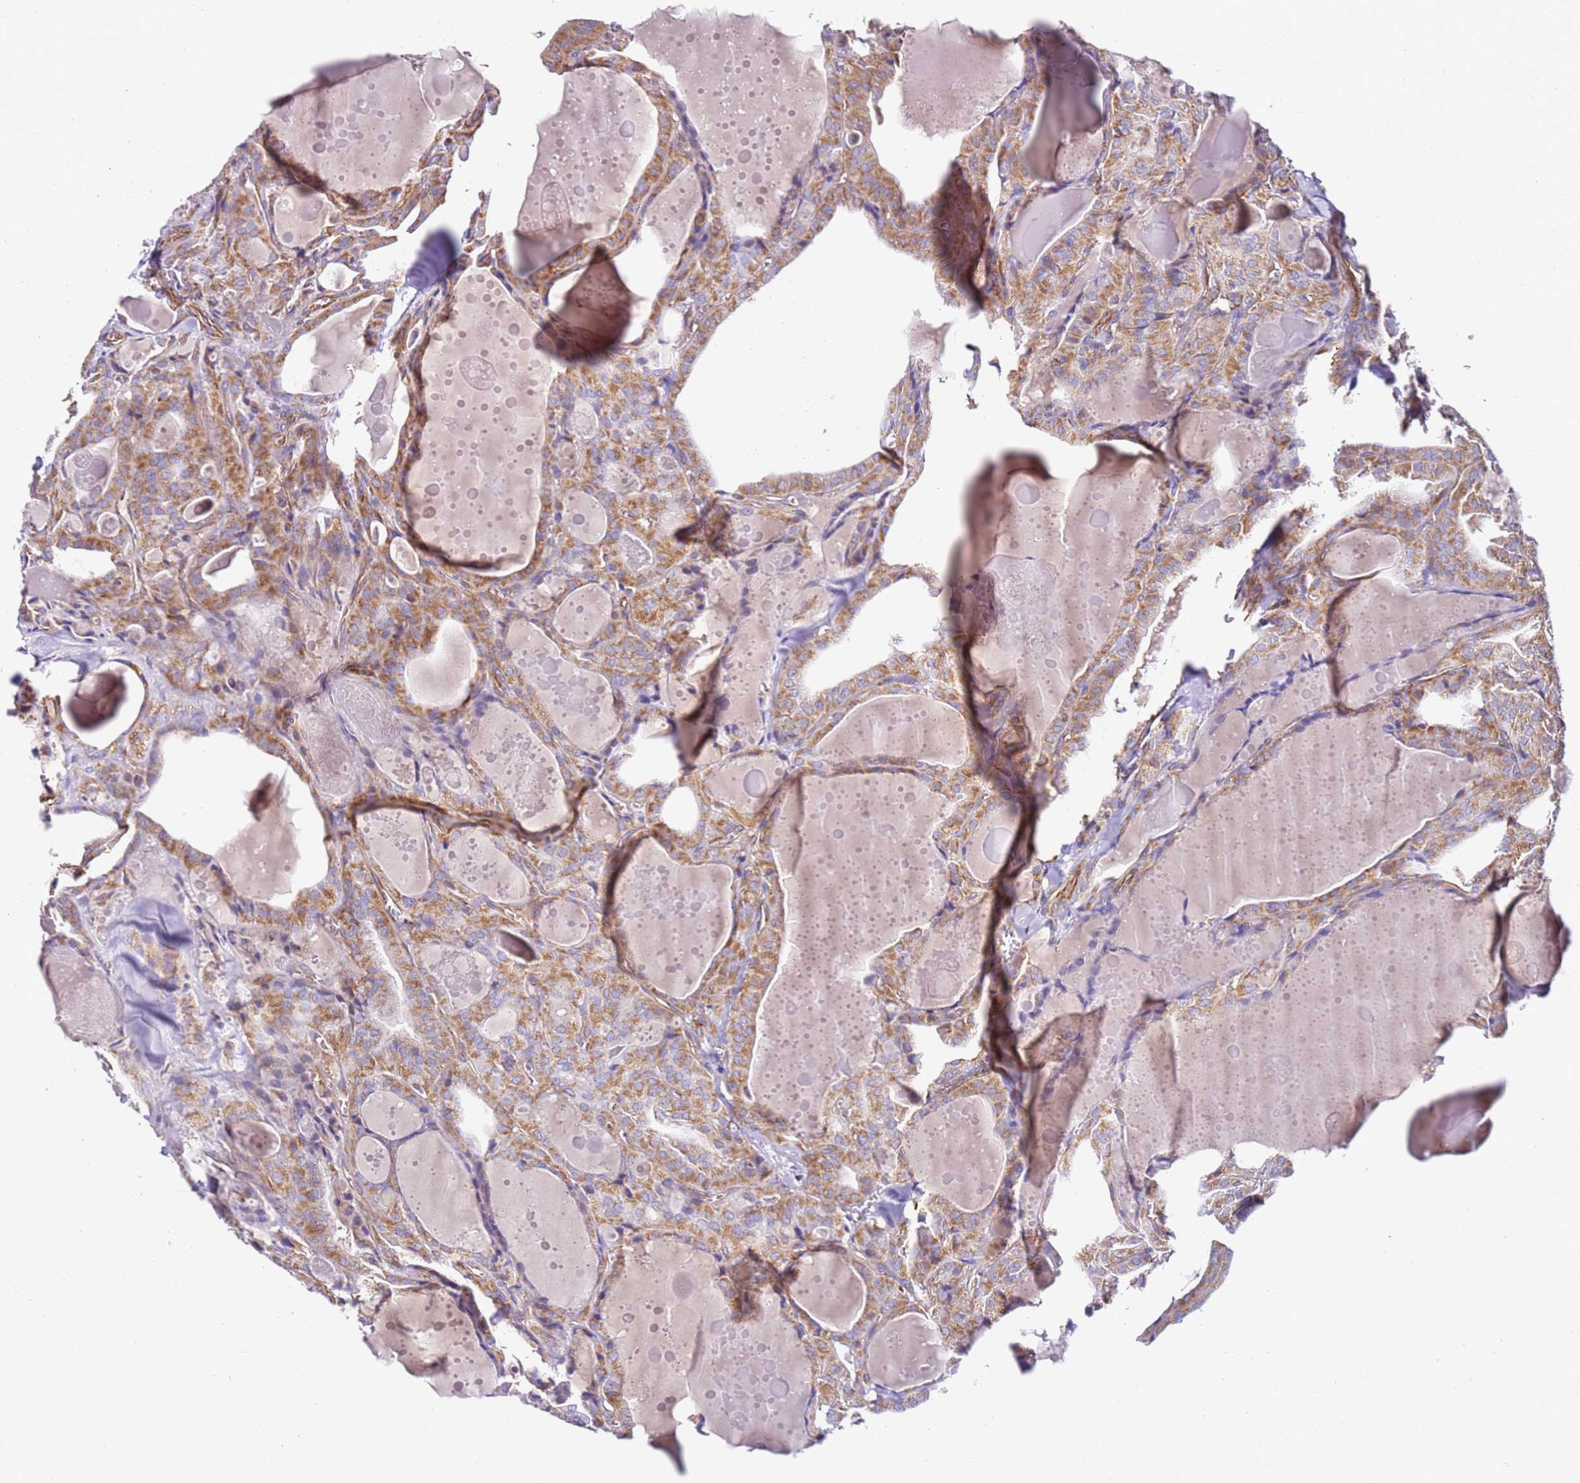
{"staining": {"intensity": "moderate", "quantity": ">75%", "location": "cytoplasmic/membranous"}, "tissue": "thyroid cancer", "cell_type": "Tumor cells", "image_type": "cancer", "snomed": [{"axis": "morphology", "description": "Papillary adenocarcinoma, NOS"}, {"axis": "topography", "description": "Thyroid gland"}], "caption": "Brown immunohistochemical staining in human thyroid cancer displays moderate cytoplasmic/membranous staining in about >75% of tumor cells. The protein is stained brown, and the nuclei are stained in blue (DAB (3,3'-diaminobenzidine) IHC with brightfield microscopy, high magnification).", "gene": "MRPL20", "patient": {"sex": "male", "age": 52}}